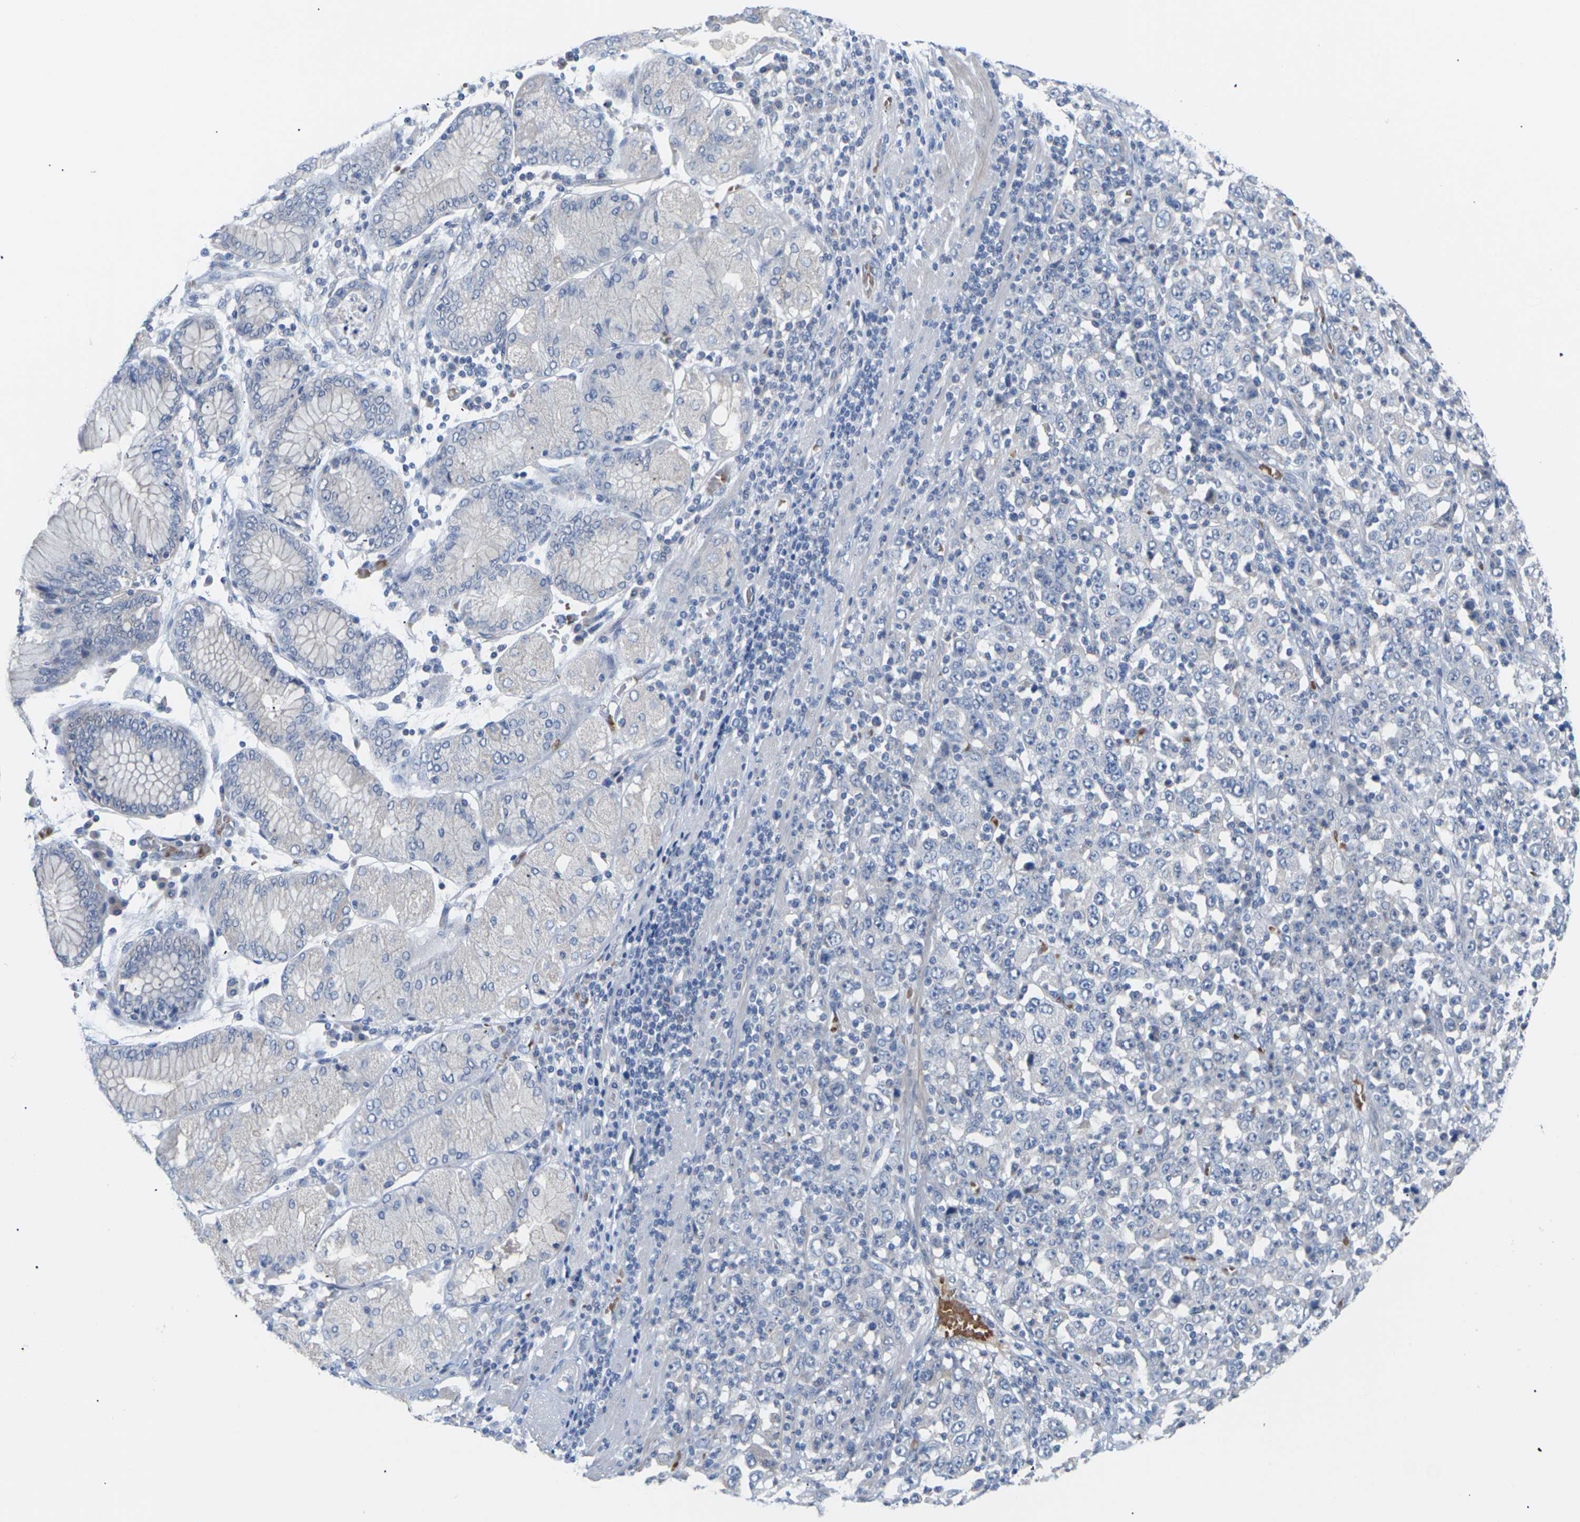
{"staining": {"intensity": "negative", "quantity": "none", "location": "none"}, "tissue": "stomach cancer", "cell_type": "Tumor cells", "image_type": "cancer", "snomed": [{"axis": "morphology", "description": "Normal tissue, NOS"}, {"axis": "morphology", "description": "Adenocarcinoma, NOS"}, {"axis": "topography", "description": "Stomach, upper"}, {"axis": "topography", "description": "Stomach"}], "caption": "A histopathology image of adenocarcinoma (stomach) stained for a protein demonstrates no brown staining in tumor cells.", "gene": "TMCO4", "patient": {"sex": "male", "age": 59}}